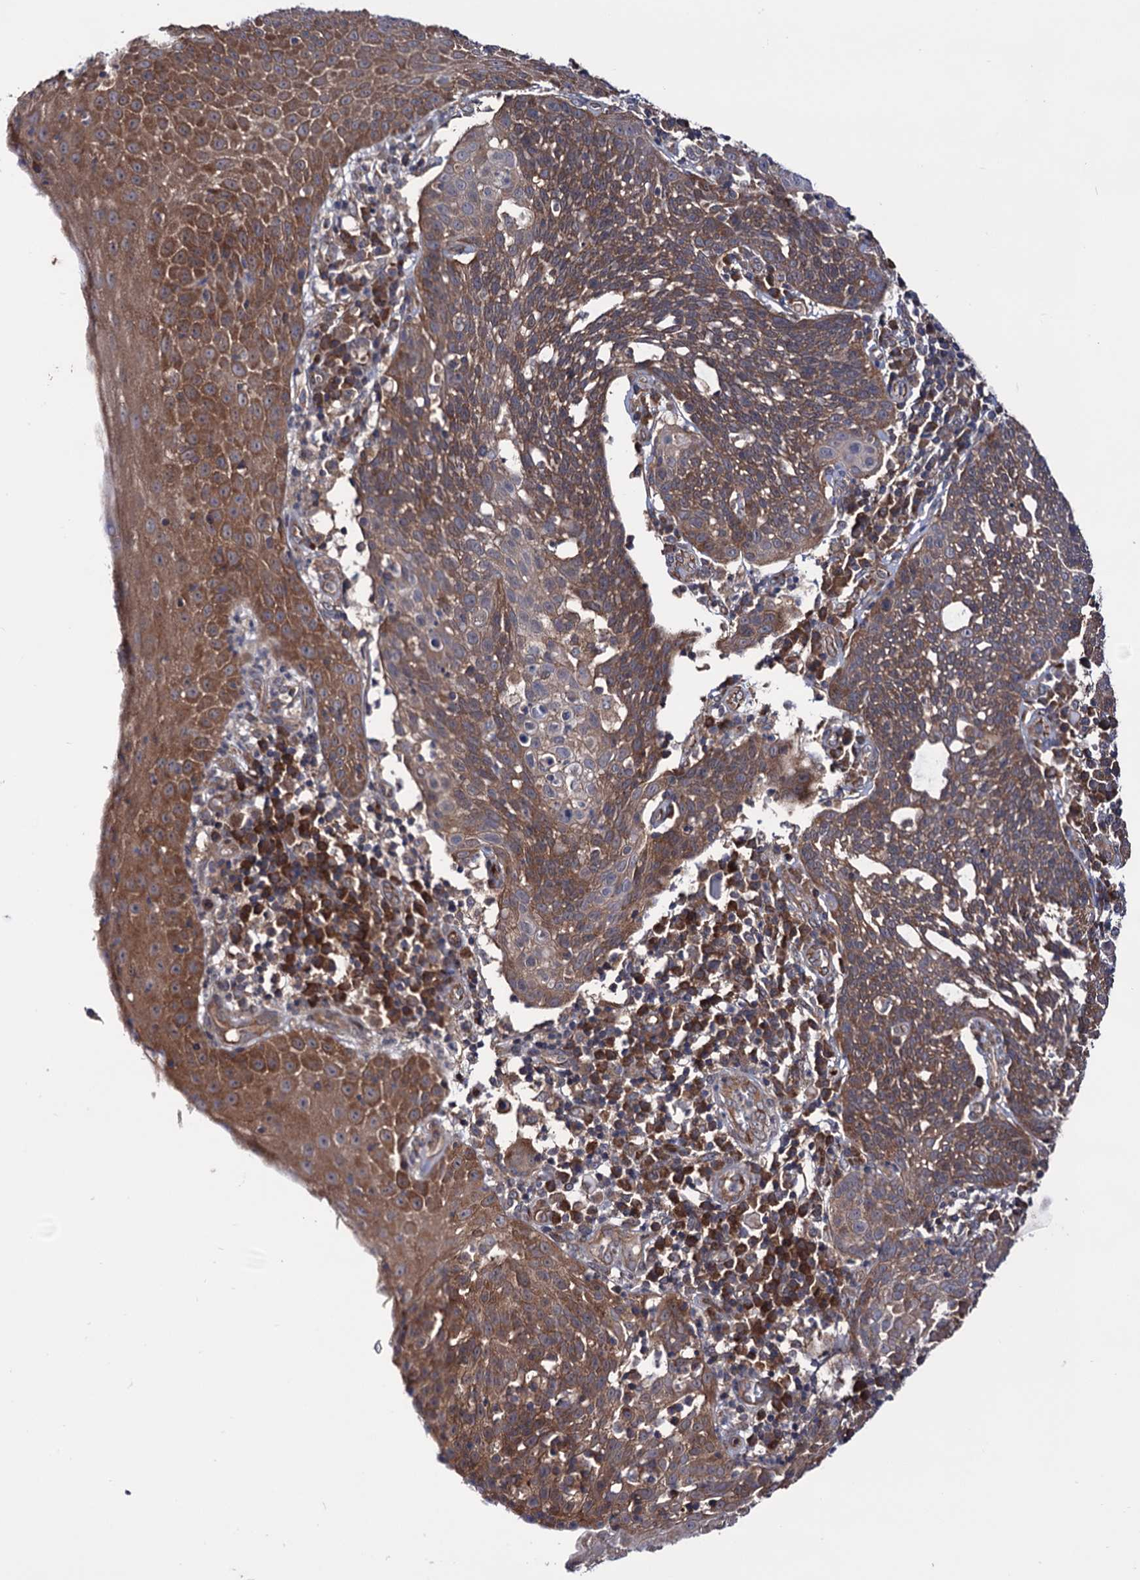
{"staining": {"intensity": "moderate", "quantity": ">75%", "location": "cytoplasmic/membranous"}, "tissue": "cervical cancer", "cell_type": "Tumor cells", "image_type": "cancer", "snomed": [{"axis": "morphology", "description": "Squamous cell carcinoma, NOS"}, {"axis": "topography", "description": "Cervix"}], "caption": "Immunohistochemical staining of human cervical cancer (squamous cell carcinoma) shows medium levels of moderate cytoplasmic/membranous expression in about >75% of tumor cells.", "gene": "FERMT2", "patient": {"sex": "female", "age": 34}}